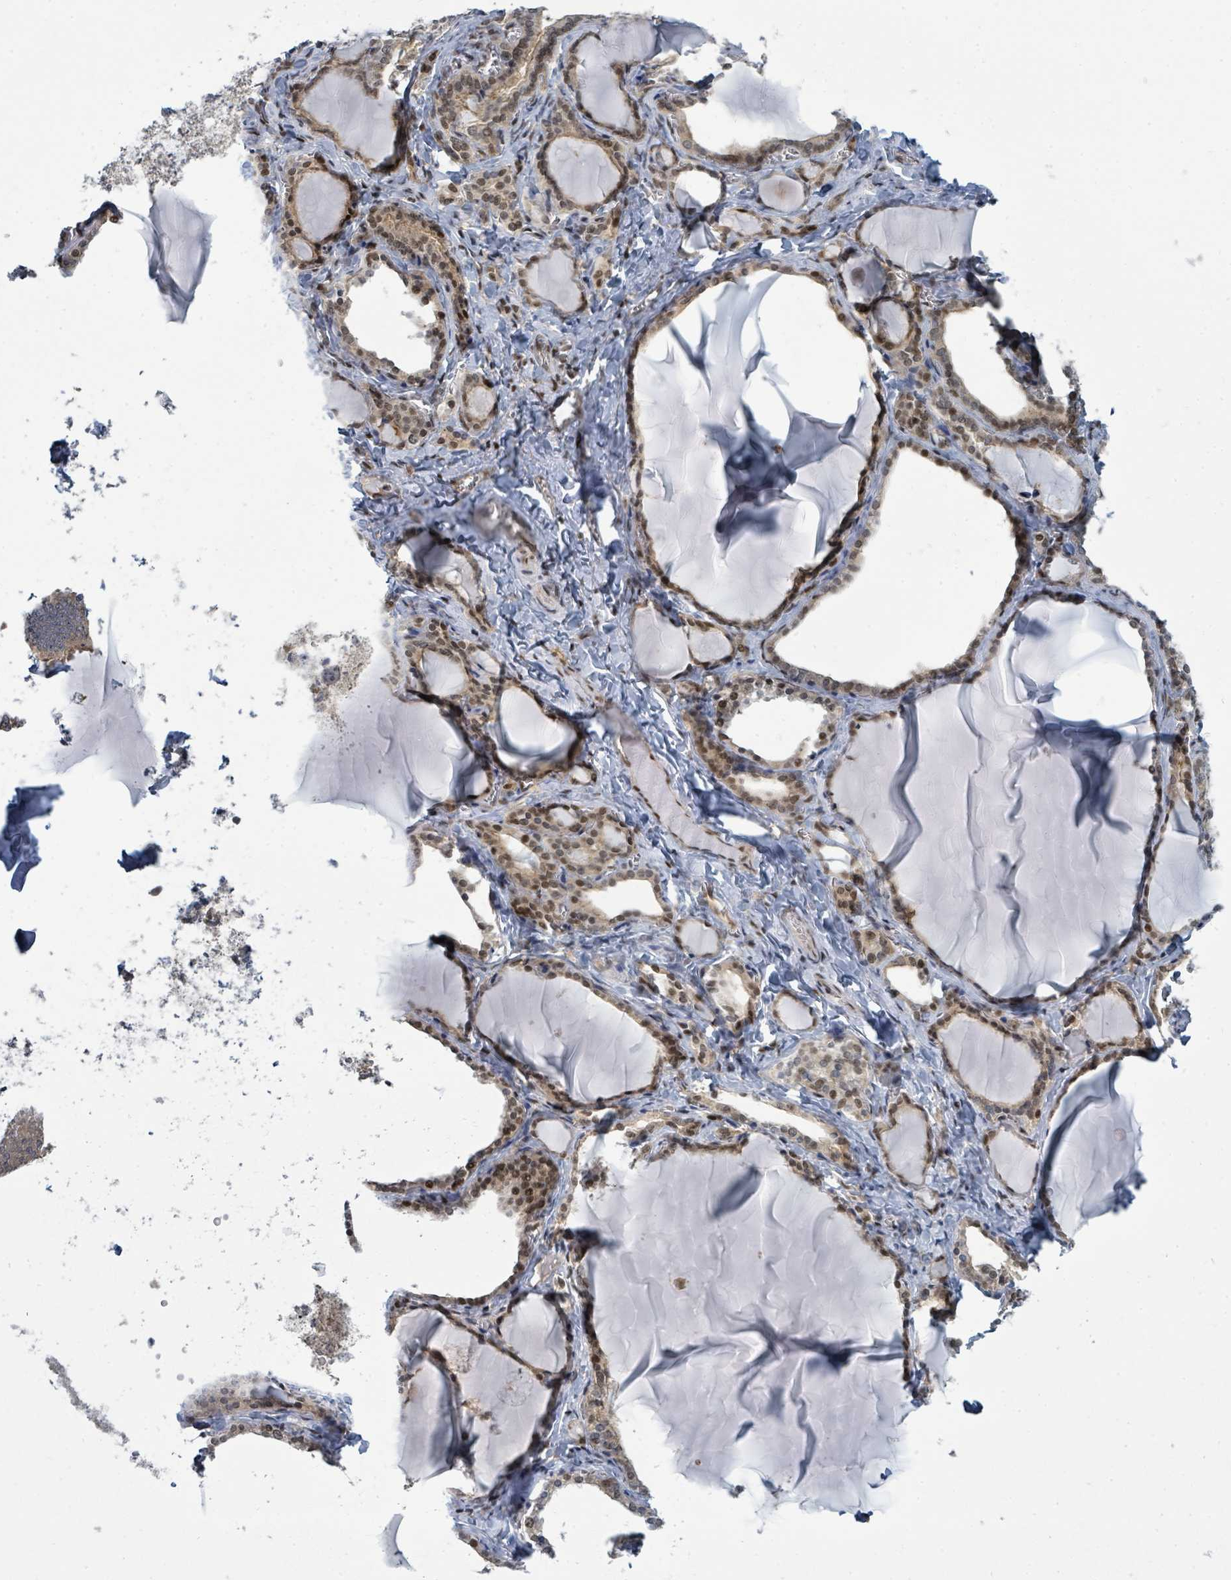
{"staining": {"intensity": "strong", "quantity": ">75%", "location": "cytoplasmic/membranous,nuclear"}, "tissue": "thyroid gland", "cell_type": "Glandular cells", "image_type": "normal", "snomed": [{"axis": "morphology", "description": "Normal tissue, NOS"}, {"axis": "topography", "description": "Thyroid gland"}], "caption": "The photomicrograph demonstrates staining of benign thyroid gland, revealing strong cytoplasmic/membranous,nuclear protein positivity (brown color) within glandular cells. (Brightfield microscopy of DAB IHC at high magnification).", "gene": "PSMG2", "patient": {"sex": "female", "age": 42}}